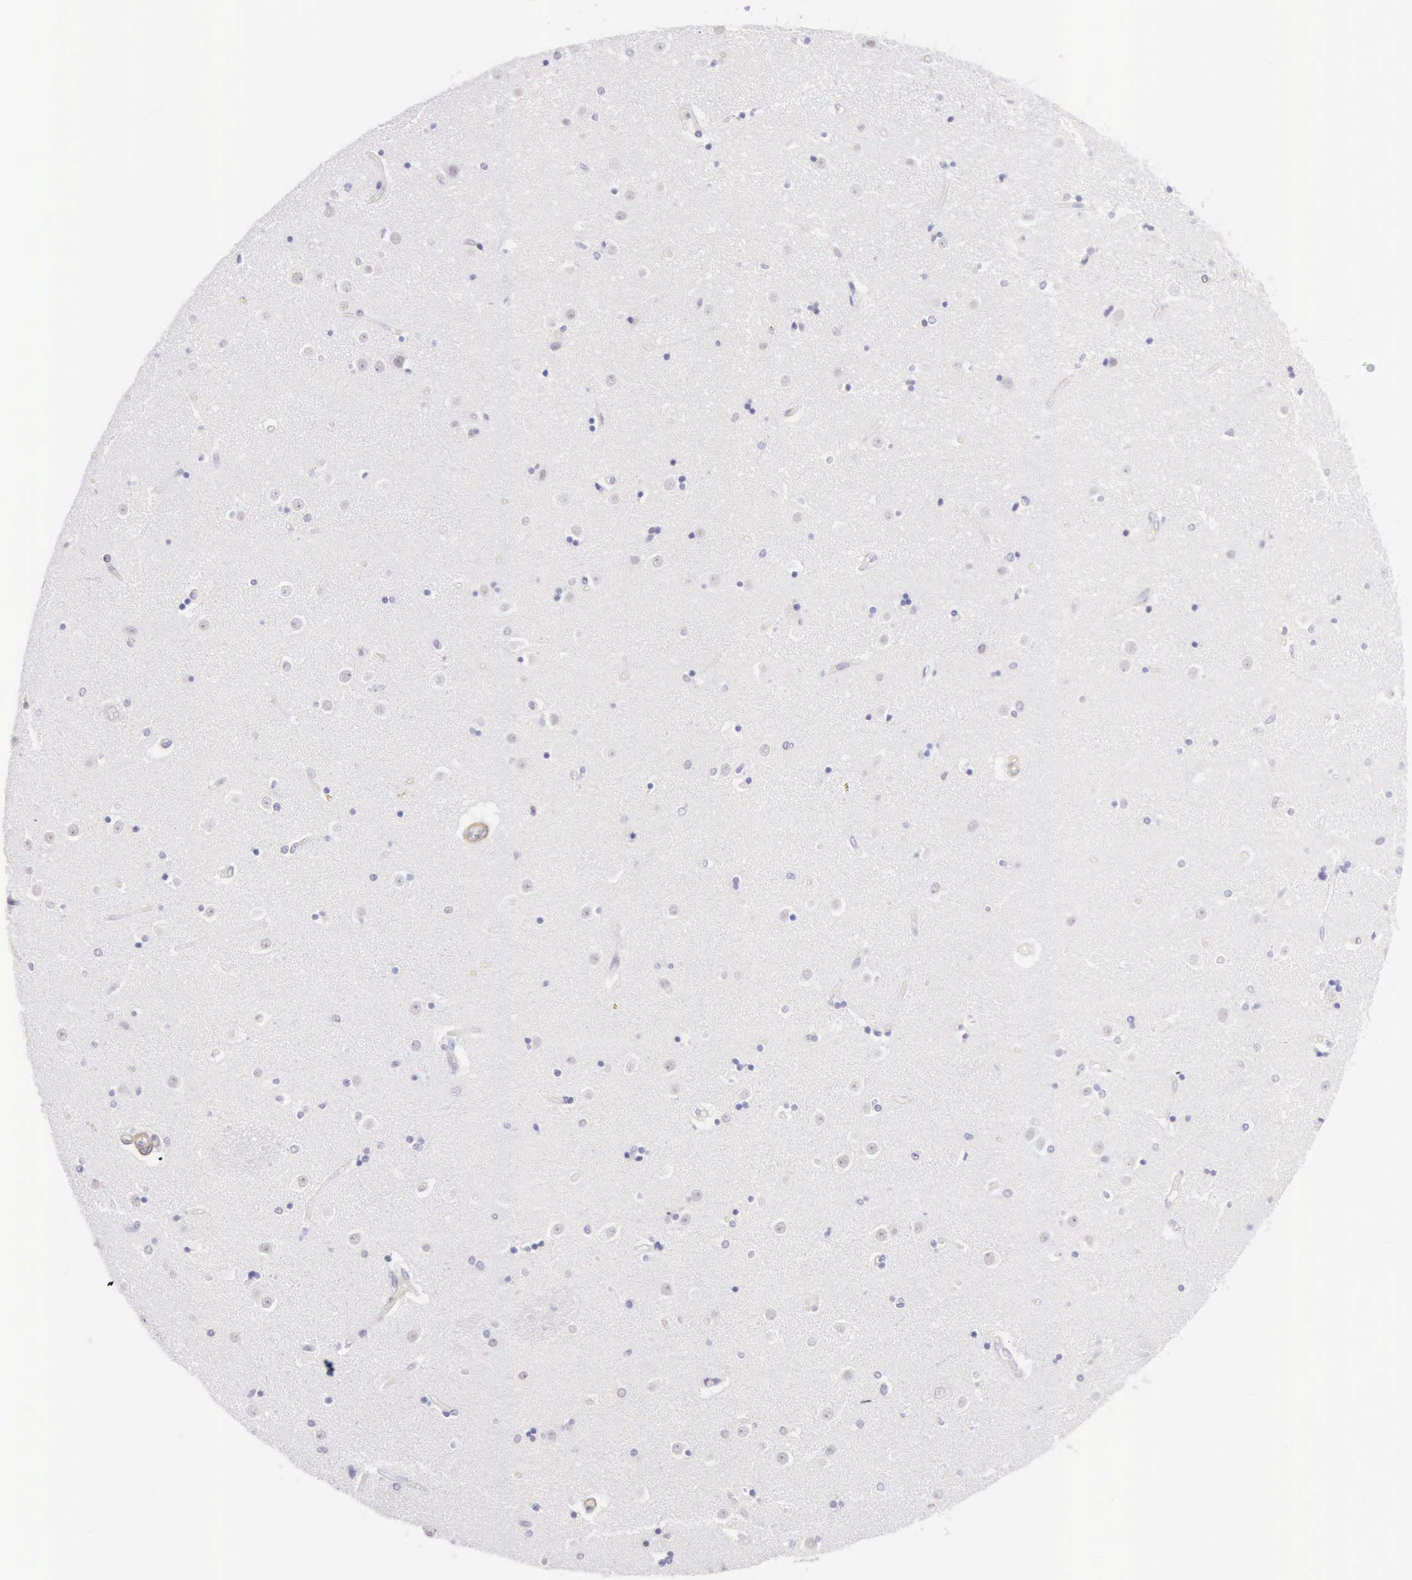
{"staining": {"intensity": "weak", "quantity": "<25%", "location": "nuclear"}, "tissue": "caudate", "cell_type": "Glial cells", "image_type": "normal", "snomed": [{"axis": "morphology", "description": "Normal tissue, NOS"}, {"axis": "topography", "description": "Lateral ventricle wall"}], "caption": "Glial cells show no significant protein positivity in normal caudate. Nuclei are stained in blue.", "gene": "ARFGAP3", "patient": {"sex": "female", "age": 54}}